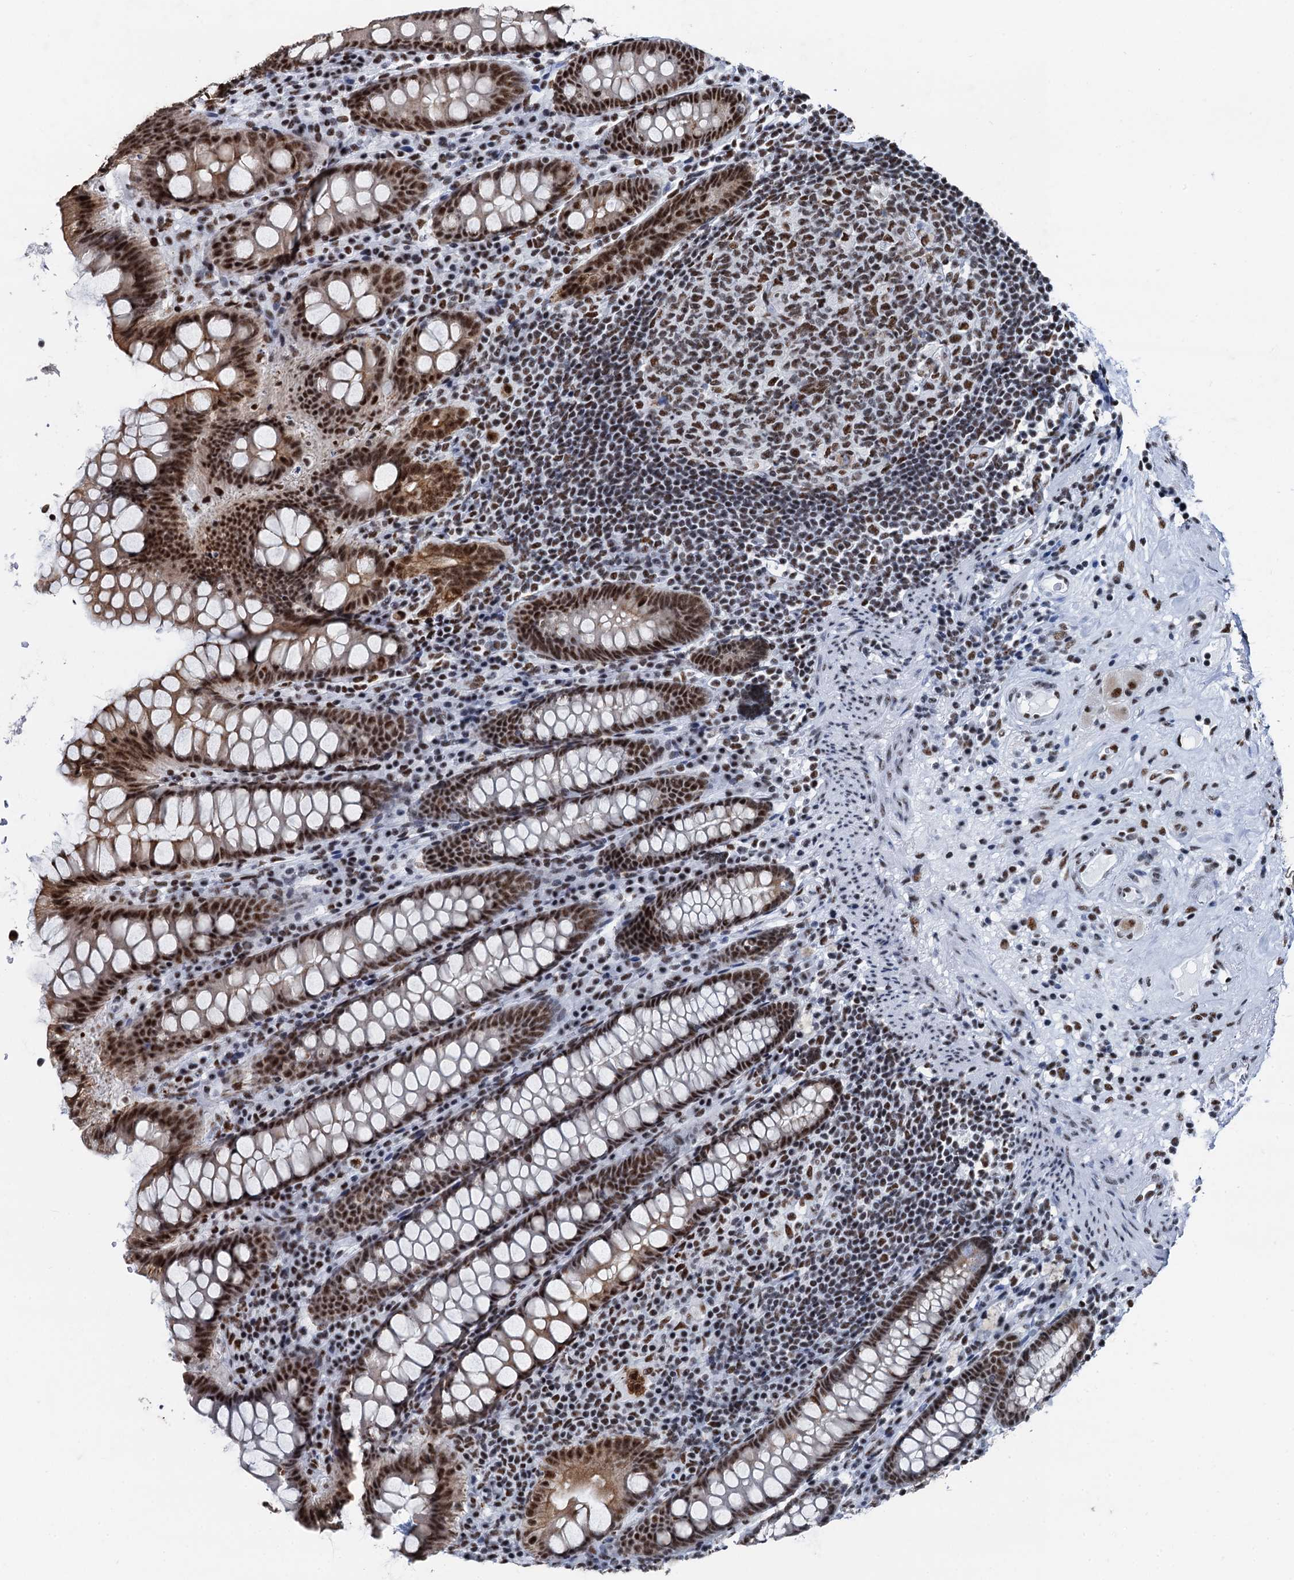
{"staining": {"intensity": "negative", "quantity": "none", "location": "none"}, "tissue": "colon", "cell_type": "Endothelial cells", "image_type": "normal", "snomed": [{"axis": "morphology", "description": "Normal tissue, NOS"}, {"axis": "topography", "description": "Colon"}], "caption": "Protein analysis of unremarkable colon demonstrates no significant expression in endothelial cells.", "gene": "DDX23", "patient": {"sex": "female", "age": 79}}